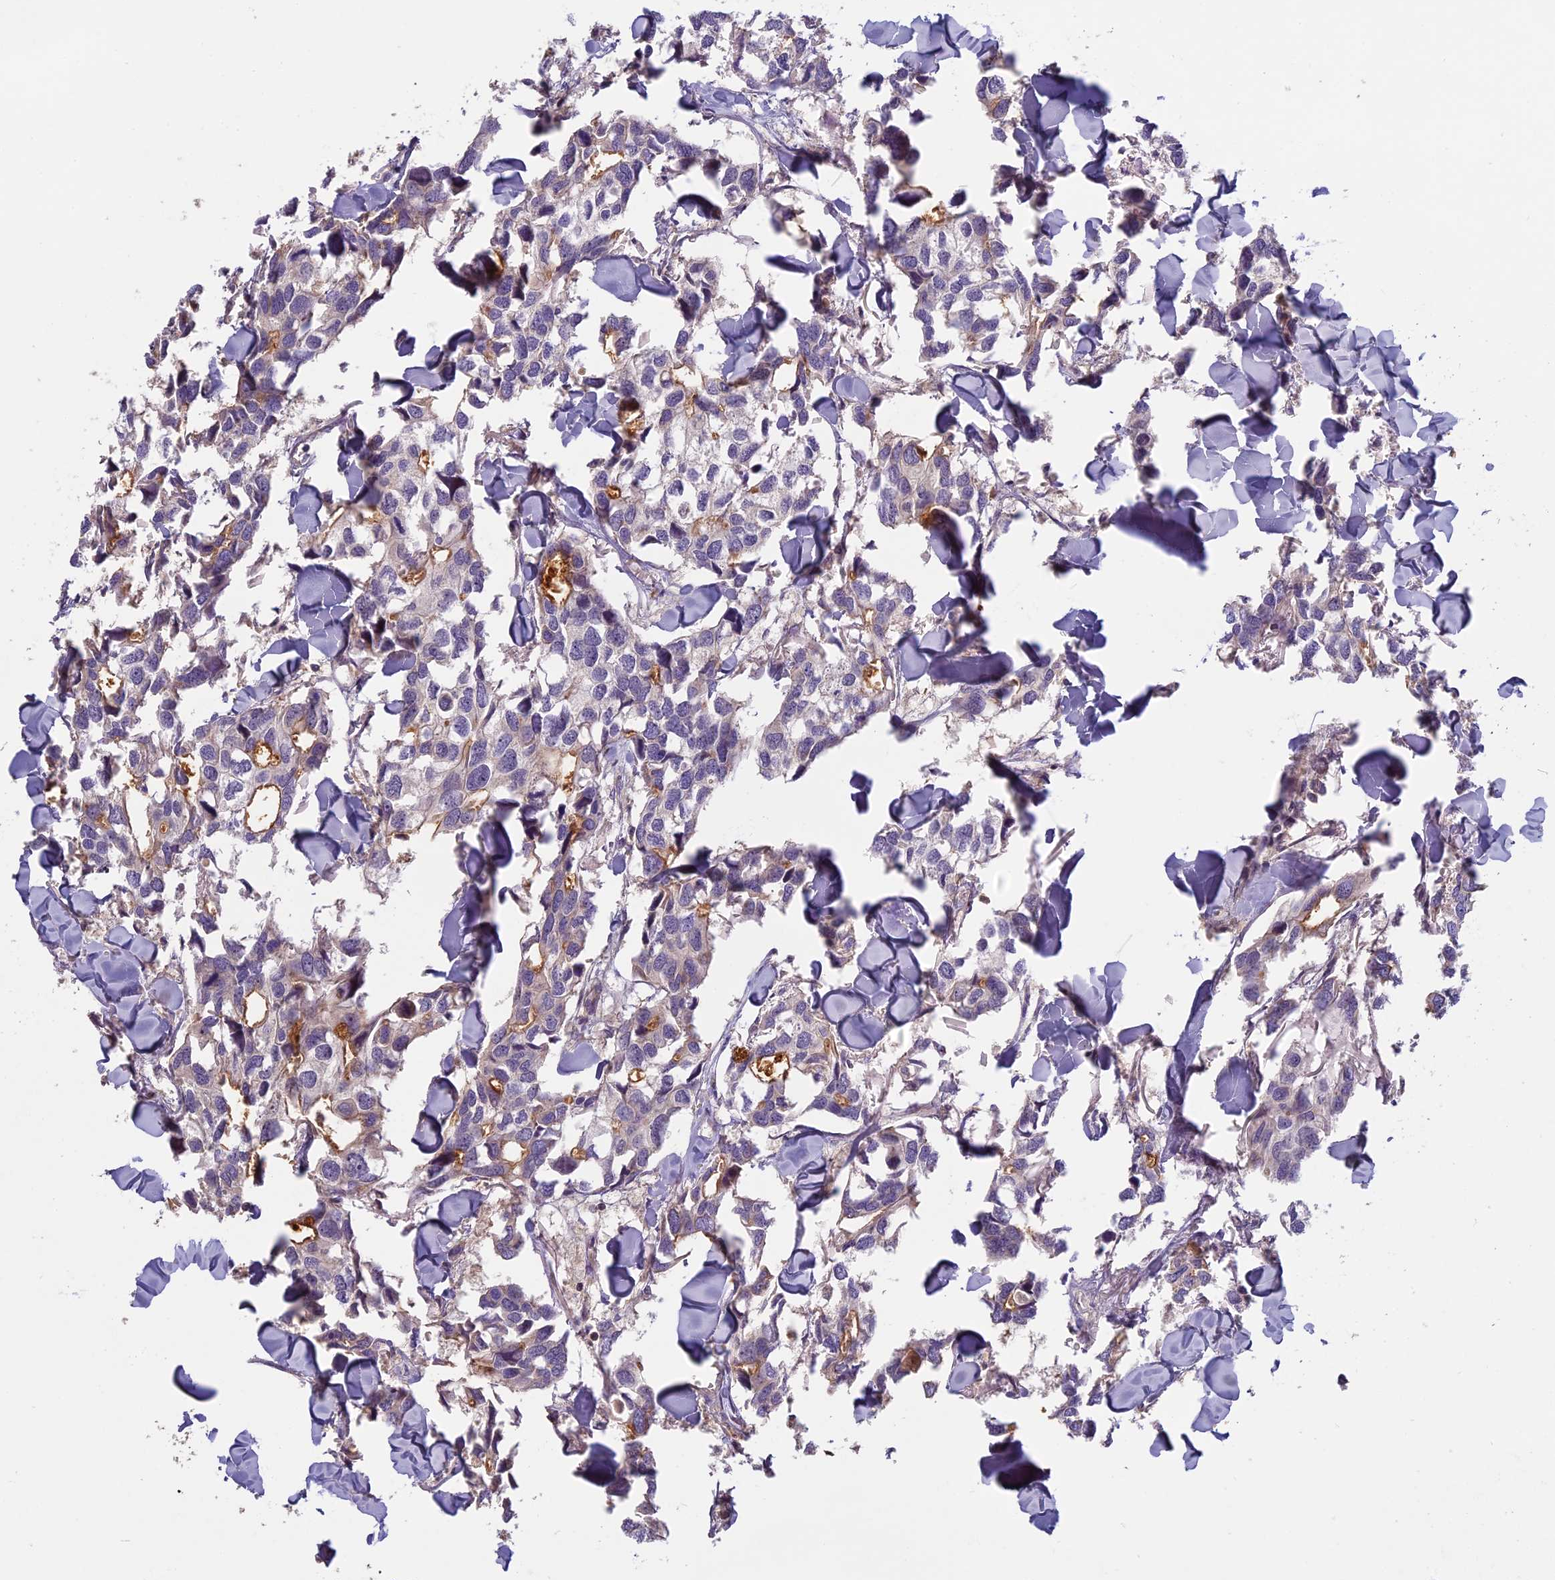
{"staining": {"intensity": "negative", "quantity": "none", "location": "none"}, "tissue": "breast cancer", "cell_type": "Tumor cells", "image_type": "cancer", "snomed": [{"axis": "morphology", "description": "Duct carcinoma"}, {"axis": "topography", "description": "Breast"}], "caption": "Tumor cells show no significant expression in breast cancer (infiltrating ductal carcinoma).", "gene": "AP4E1", "patient": {"sex": "female", "age": 83}}